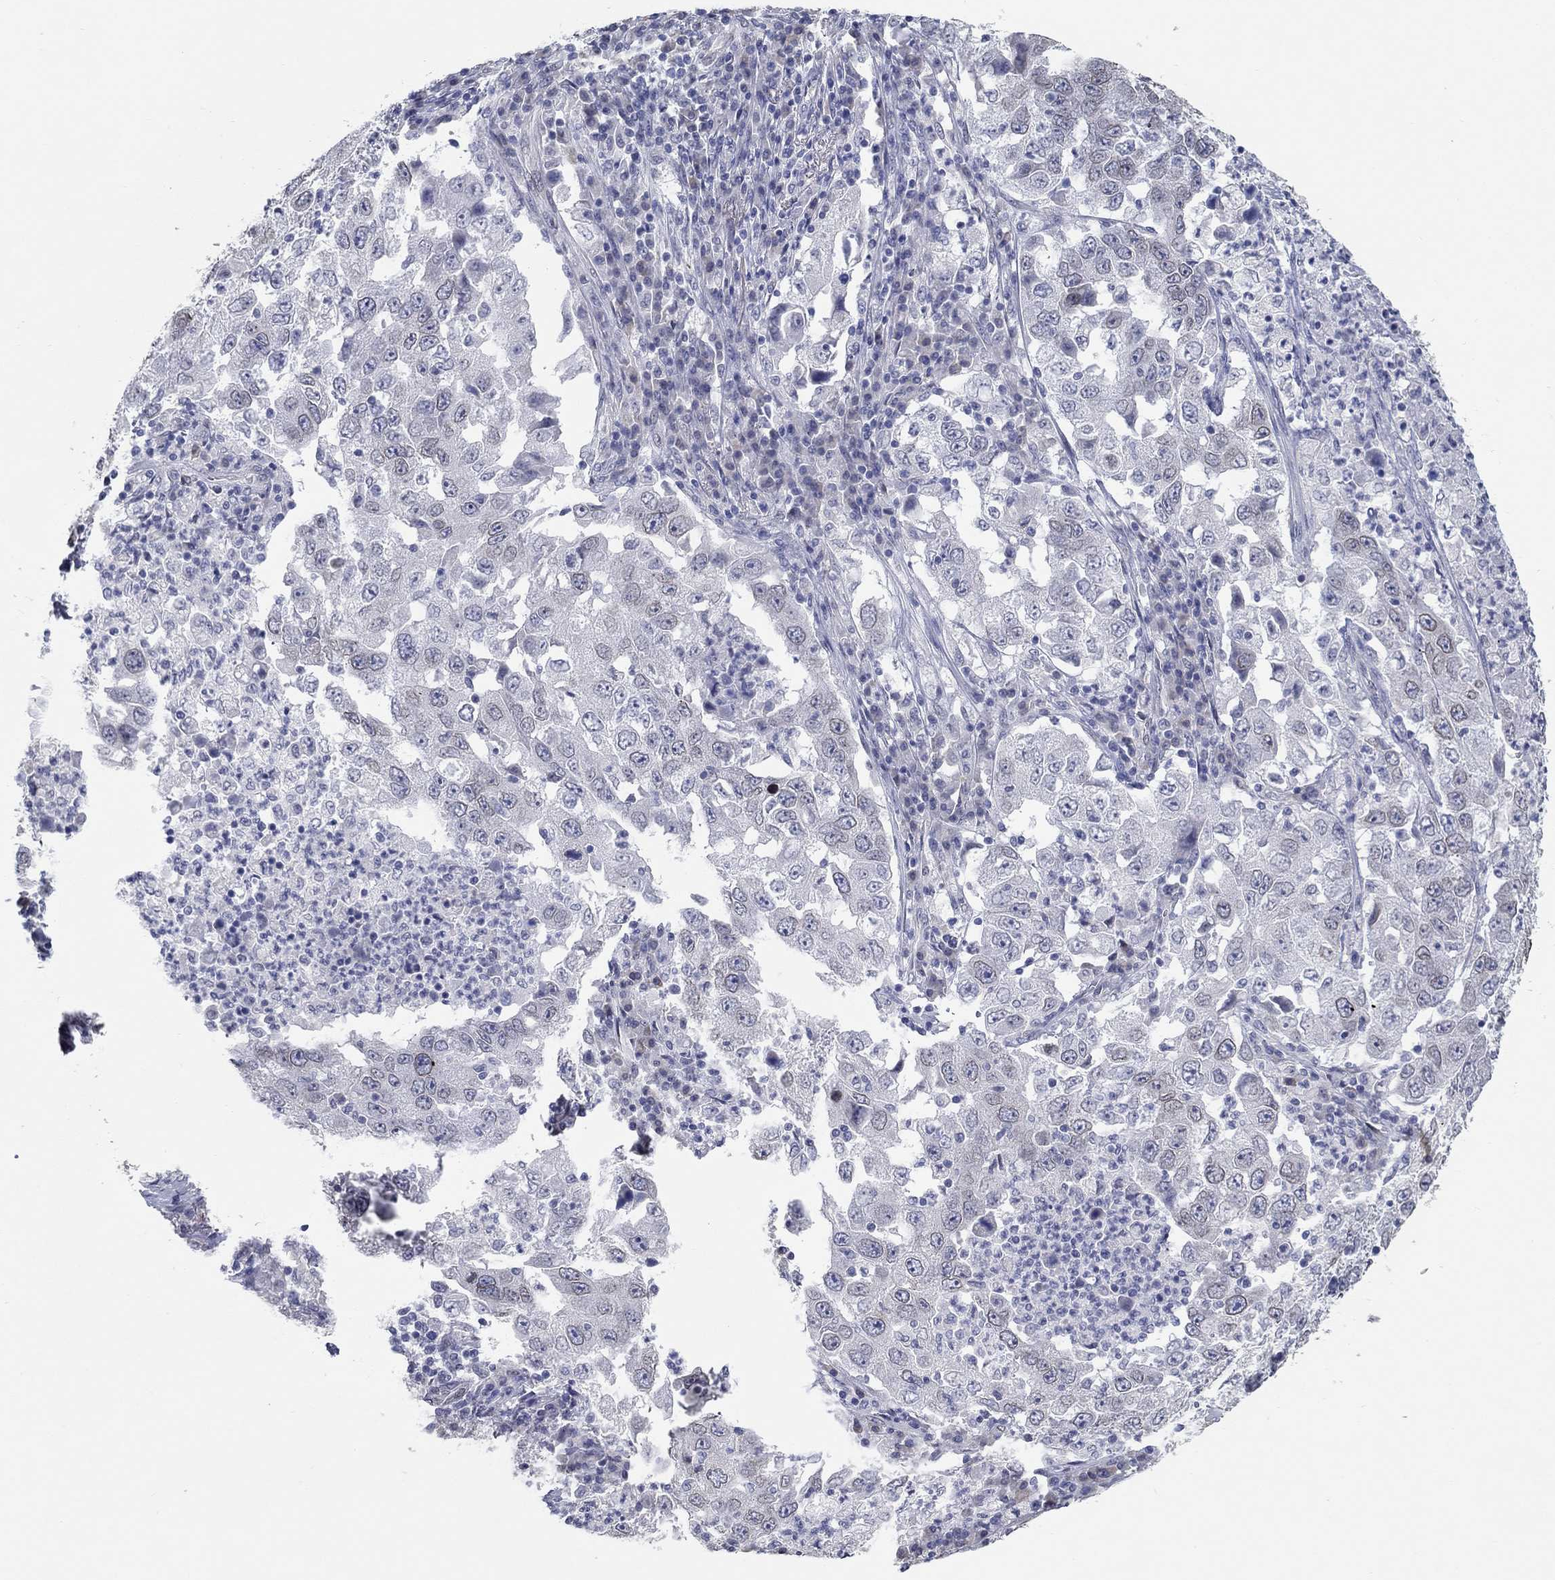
{"staining": {"intensity": "negative", "quantity": "none", "location": "none"}, "tissue": "lung cancer", "cell_type": "Tumor cells", "image_type": "cancer", "snomed": [{"axis": "morphology", "description": "Adenocarcinoma, NOS"}, {"axis": "topography", "description": "Lung"}], "caption": "Lung cancer (adenocarcinoma) stained for a protein using immunohistochemistry displays no expression tumor cells.", "gene": "NUP155", "patient": {"sex": "male", "age": 73}}